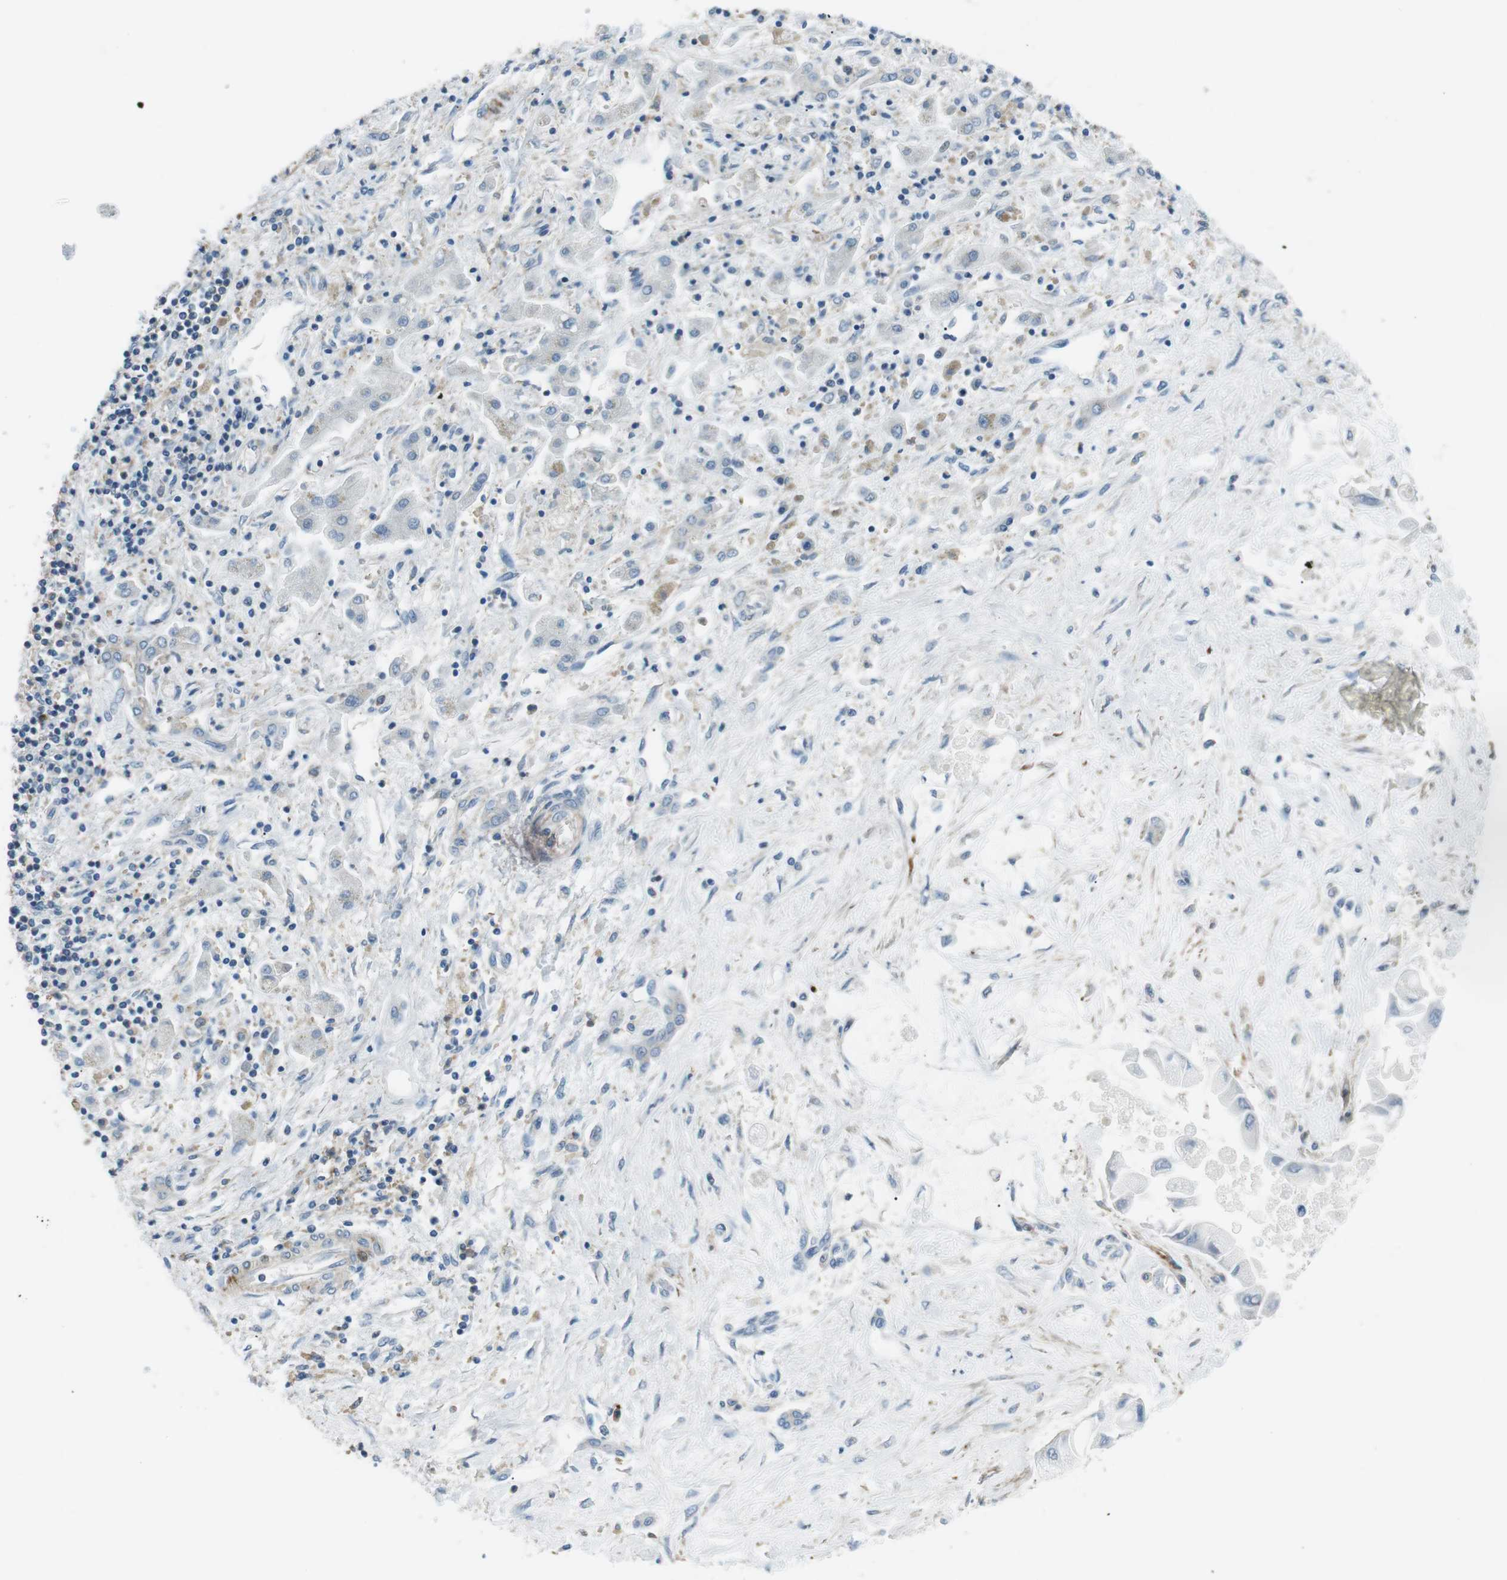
{"staining": {"intensity": "negative", "quantity": "none", "location": "none"}, "tissue": "liver cancer", "cell_type": "Tumor cells", "image_type": "cancer", "snomed": [{"axis": "morphology", "description": "Cholangiocarcinoma"}, {"axis": "topography", "description": "Liver"}], "caption": "A high-resolution histopathology image shows IHC staining of liver cancer, which demonstrates no significant staining in tumor cells. (Immunohistochemistry (ihc), brightfield microscopy, high magnification).", "gene": "ARVCF", "patient": {"sex": "male", "age": 50}}